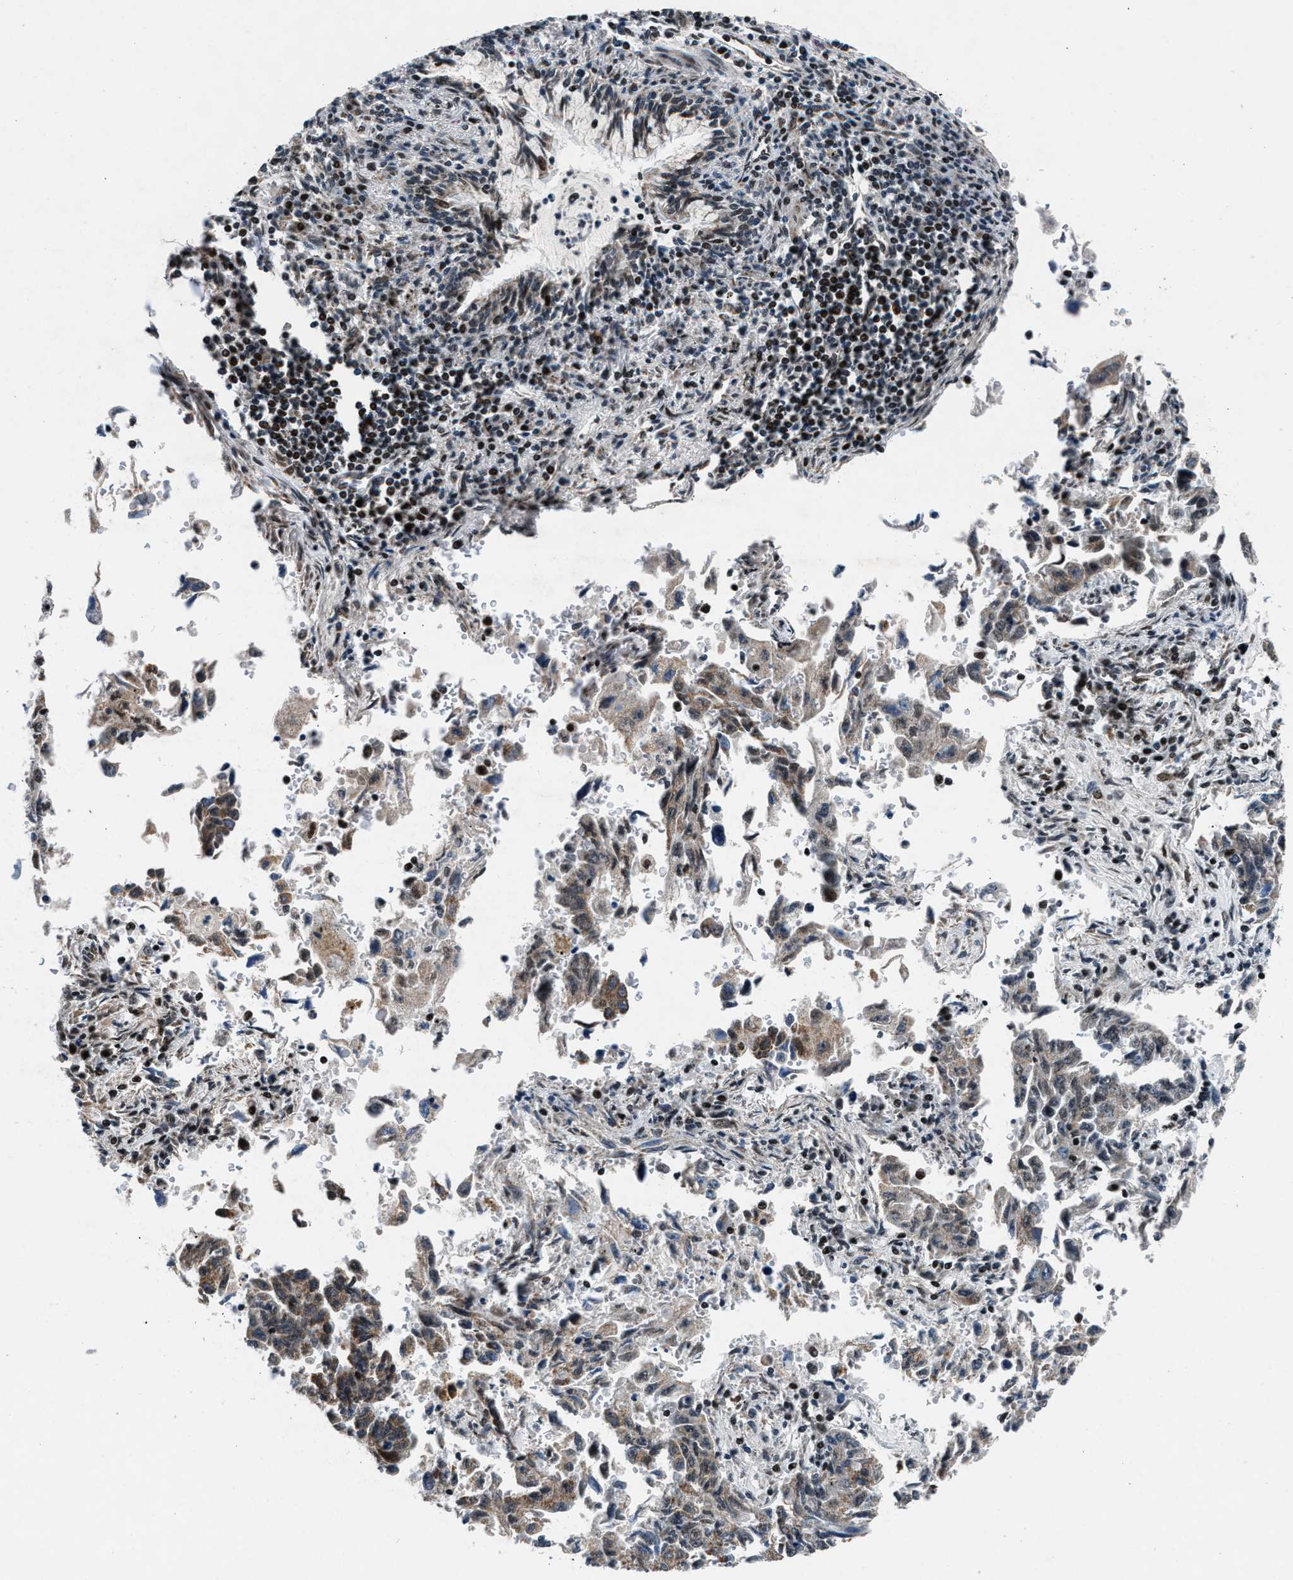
{"staining": {"intensity": "moderate", "quantity": ">75%", "location": "cytoplasmic/membranous"}, "tissue": "lung cancer", "cell_type": "Tumor cells", "image_type": "cancer", "snomed": [{"axis": "morphology", "description": "Adenocarcinoma, NOS"}, {"axis": "topography", "description": "Lung"}], "caption": "Immunohistochemistry (IHC) (DAB (3,3'-diaminobenzidine)) staining of human lung cancer (adenocarcinoma) shows moderate cytoplasmic/membranous protein positivity in approximately >75% of tumor cells. The staining was performed using DAB (3,3'-diaminobenzidine) to visualize the protein expression in brown, while the nuclei were stained in blue with hematoxylin (Magnification: 20x).", "gene": "PRRC2B", "patient": {"sex": "female", "age": 51}}